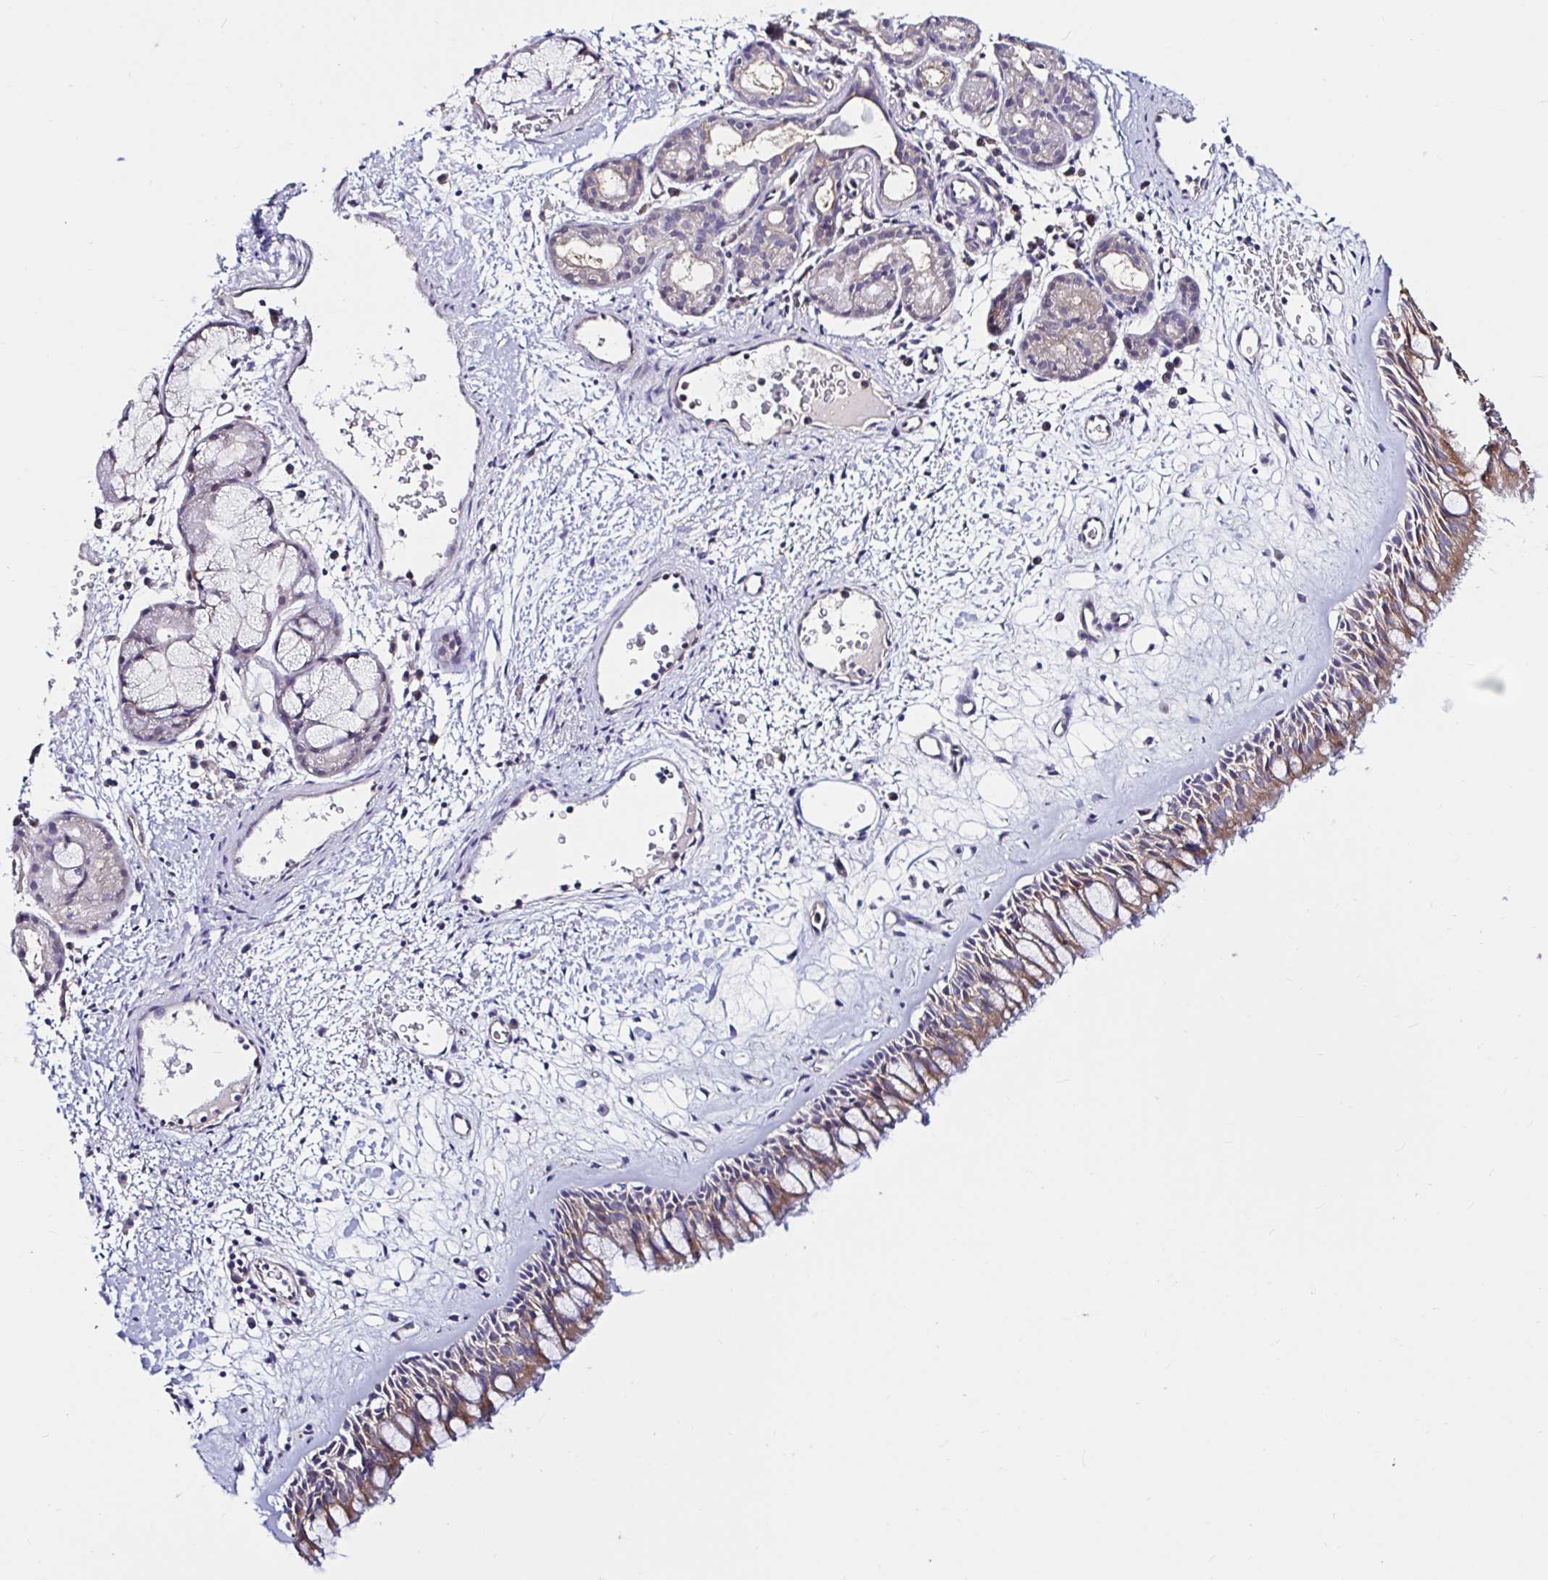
{"staining": {"intensity": "moderate", "quantity": ">75%", "location": "cytoplasmic/membranous"}, "tissue": "nasopharynx", "cell_type": "Respiratory epithelial cells", "image_type": "normal", "snomed": [{"axis": "morphology", "description": "Normal tissue, NOS"}, {"axis": "topography", "description": "Nasopharynx"}], "caption": "Immunohistochemical staining of normal nasopharynx shows medium levels of moderate cytoplasmic/membranous positivity in approximately >75% of respiratory epithelial cells. (IHC, brightfield microscopy, high magnification).", "gene": "RSRP1", "patient": {"sex": "male", "age": 65}}